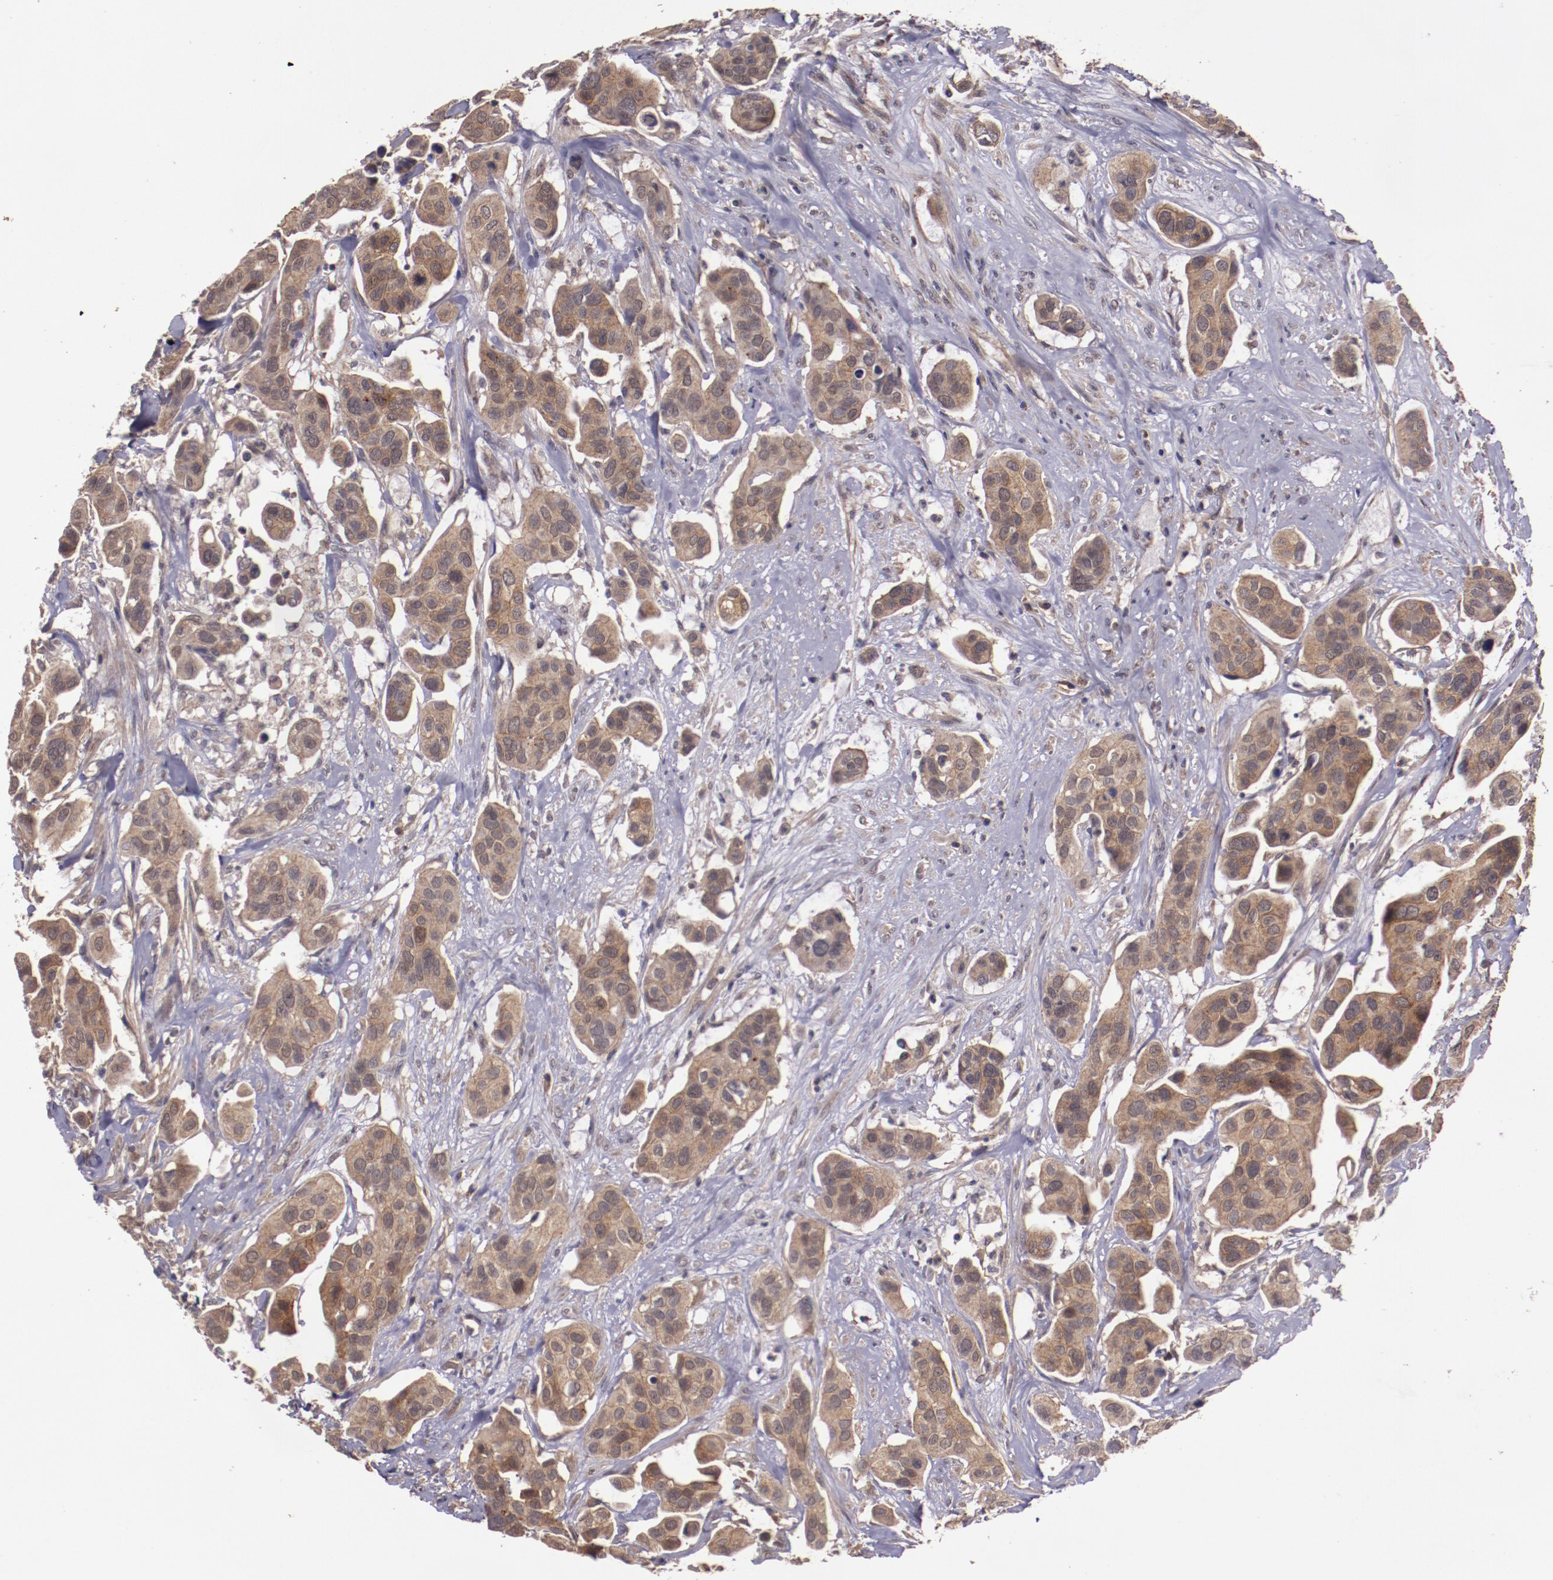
{"staining": {"intensity": "moderate", "quantity": ">75%", "location": "cytoplasmic/membranous"}, "tissue": "urothelial cancer", "cell_type": "Tumor cells", "image_type": "cancer", "snomed": [{"axis": "morphology", "description": "Adenocarcinoma, NOS"}, {"axis": "topography", "description": "Urinary bladder"}], "caption": "This photomicrograph reveals immunohistochemistry (IHC) staining of human urothelial cancer, with medium moderate cytoplasmic/membranous staining in approximately >75% of tumor cells.", "gene": "FTSJ1", "patient": {"sex": "male", "age": 61}}